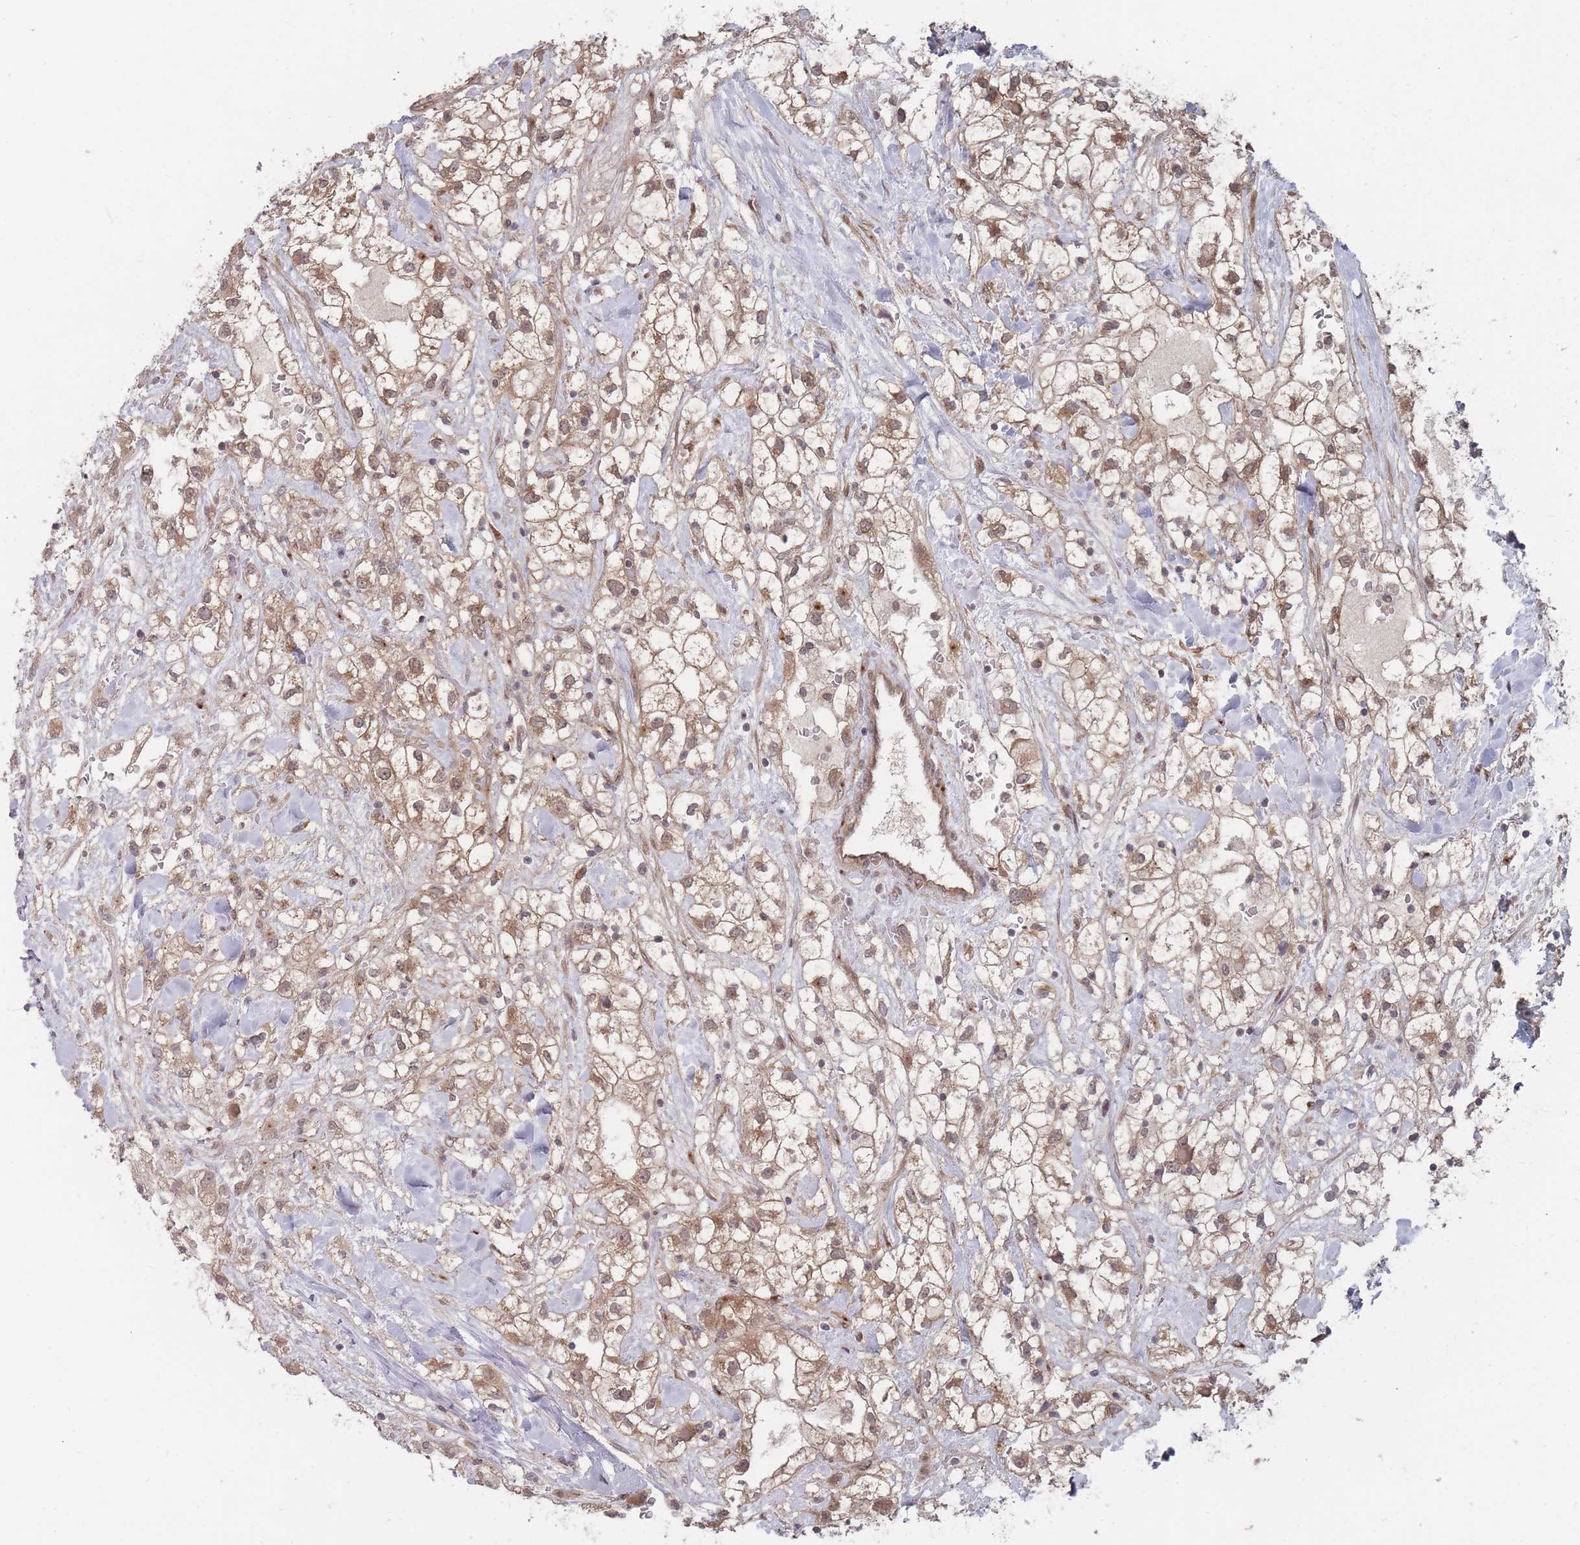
{"staining": {"intensity": "moderate", "quantity": ">75%", "location": "cytoplasmic/membranous,nuclear"}, "tissue": "renal cancer", "cell_type": "Tumor cells", "image_type": "cancer", "snomed": [{"axis": "morphology", "description": "Adenocarcinoma, NOS"}, {"axis": "topography", "description": "Kidney"}], "caption": "Protein expression analysis of human renal cancer reveals moderate cytoplasmic/membranous and nuclear staining in about >75% of tumor cells.", "gene": "CNTRL", "patient": {"sex": "male", "age": 59}}